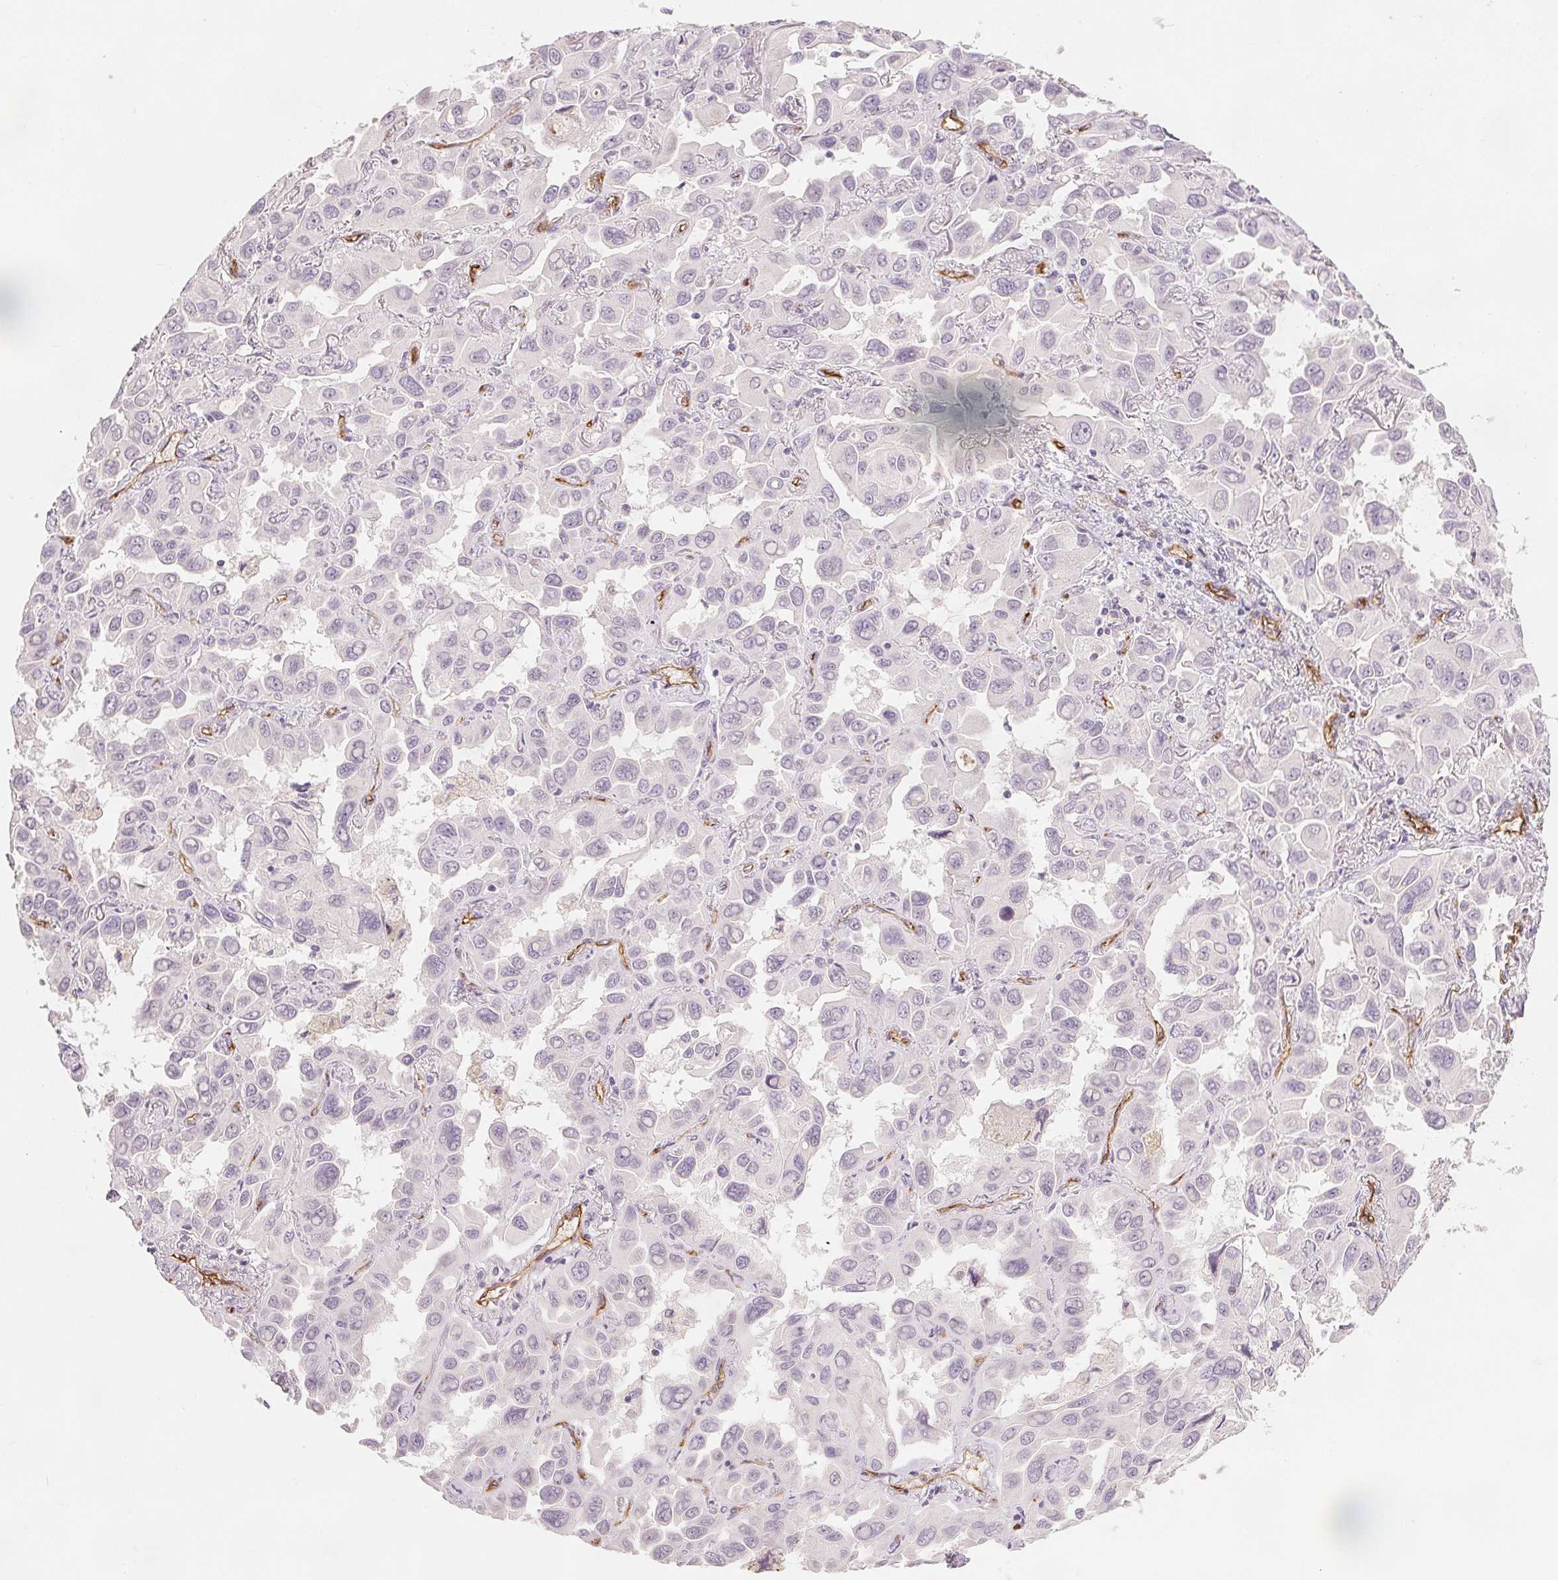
{"staining": {"intensity": "negative", "quantity": "none", "location": "none"}, "tissue": "lung cancer", "cell_type": "Tumor cells", "image_type": "cancer", "snomed": [{"axis": "morphology", "description": "Adenocarcinoma, NOS"}, {"axis": "topography", "description": "Lung"}], "caption": "Immunohistochemical staining of lung adenocarcinoma shows no significant expression in tumor cells. (Immunohistochemistry (ihc), brightfield microscopy, high magnification).", "gene": "PODXL", "patient": {"sex": "male", "age": 64}}